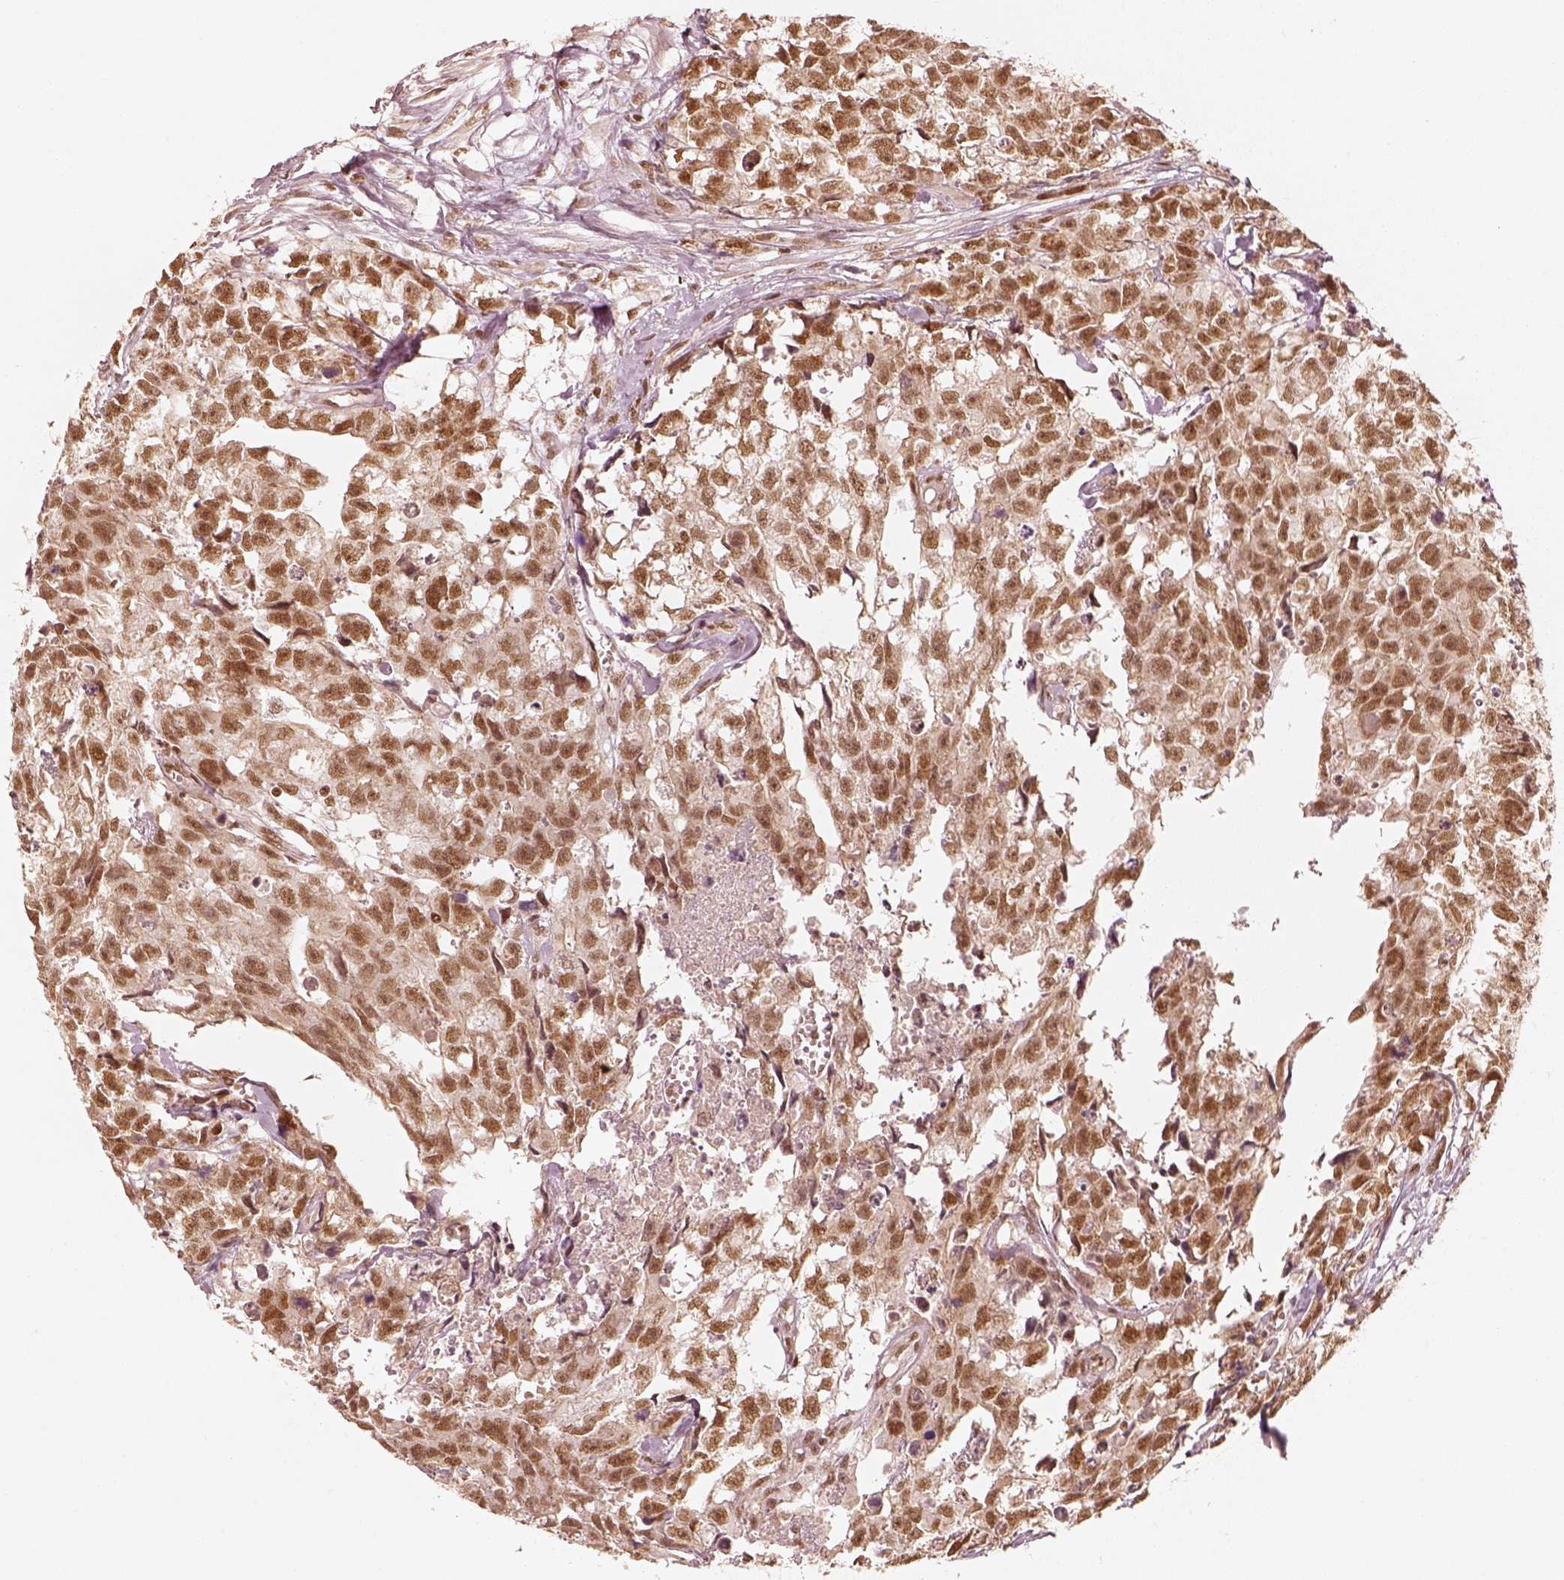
{"staining": {"intensity": "moderate", "quantity": ">75%", "location": "nuclear"}, "tissue": "testis cancer", "cell_type": "Tumor cells", "image_type": "cancer", "snomed": [{"axis": "morphology", "description": "Carcinoma, Embryonal, NOS"}, {"axis": "morphology", "description": "Teratoma, malignant, NOS"}, {"axis": "topography", "description": "Testis"}], "caption": "A brown stain highlights moderate nuclear staining of a protein in human testis cancer (teratoma (malignant)) tumor cells.", "gene": "GMEB2", "patient": {"sex": "male", "age": 44}}